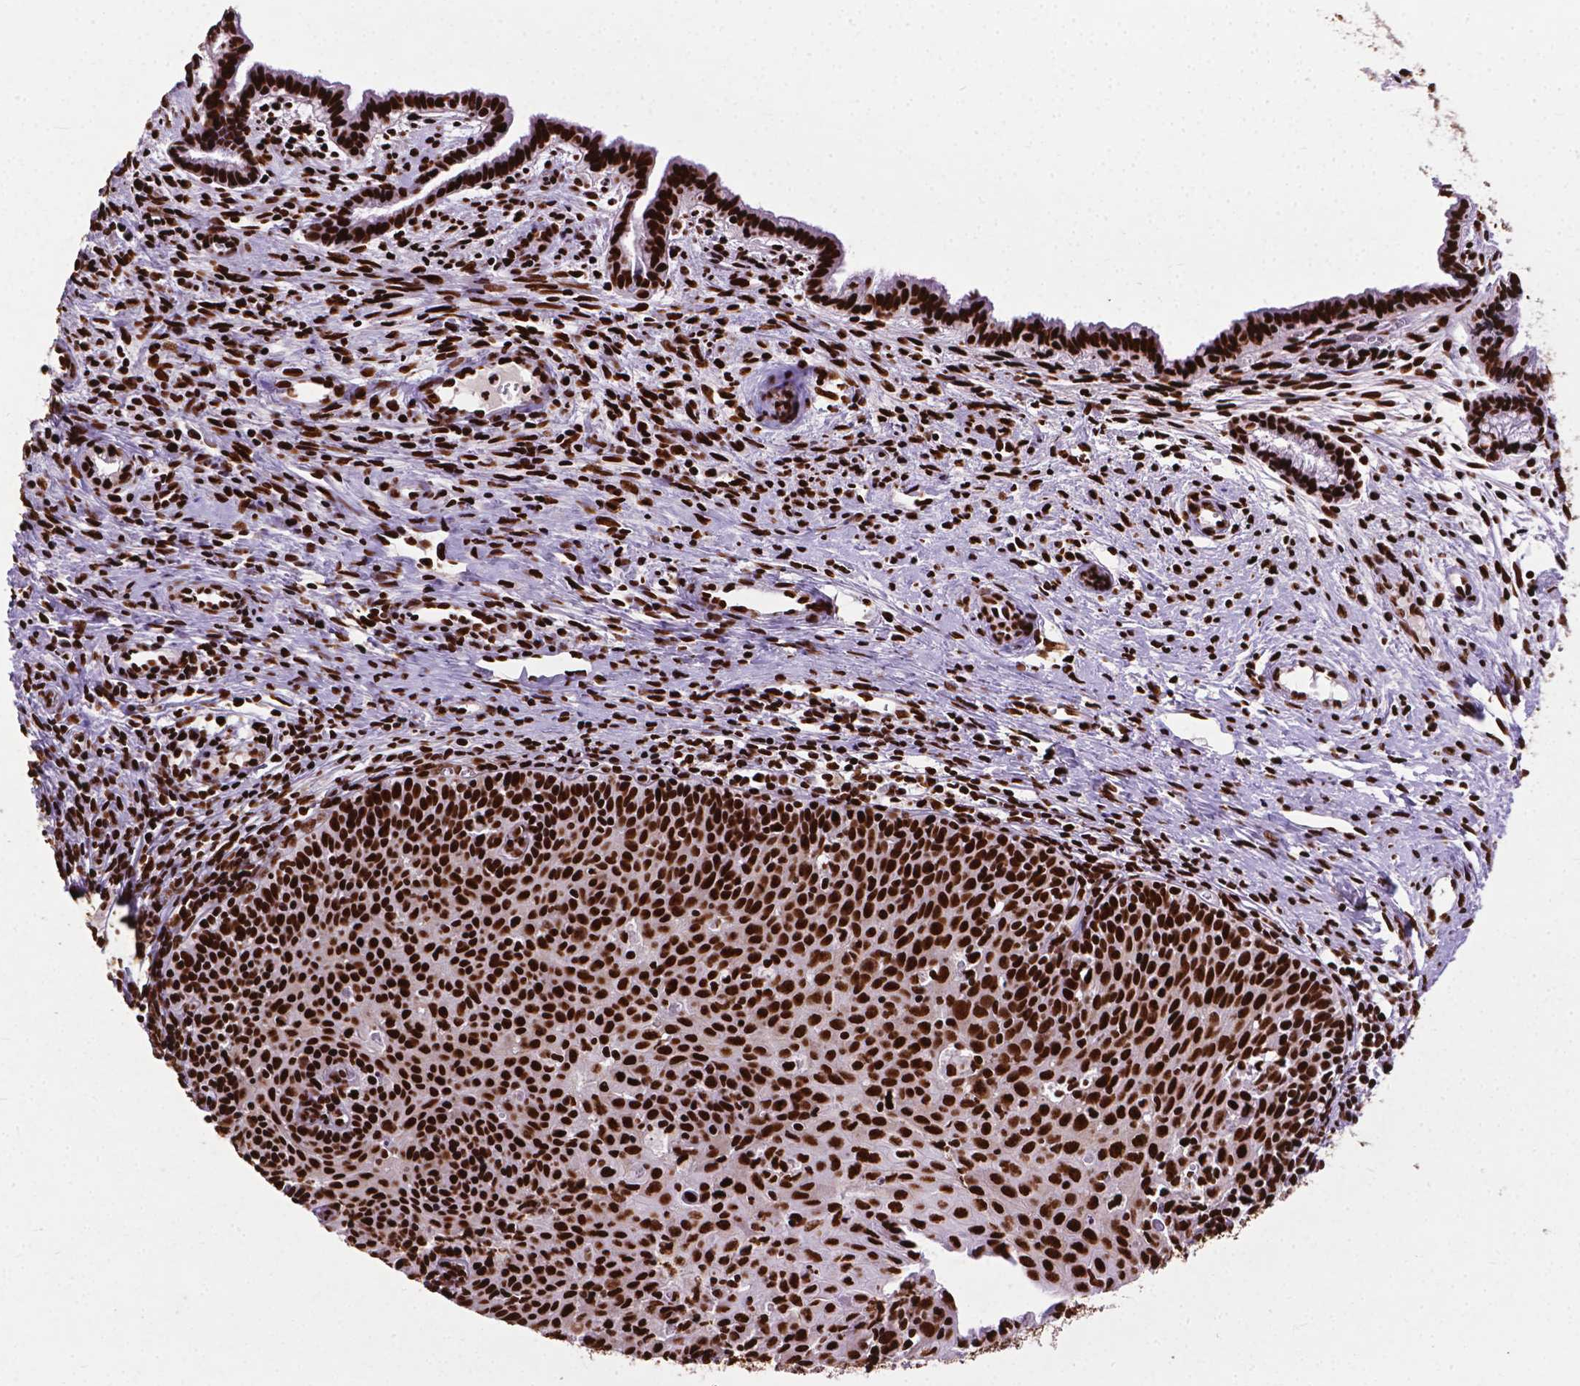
{"staining": {"intensity": "strong", "quantity": ">75%", "location": "nuclear"}, "tissue": "cervical cancer", "cell_type": "Tumor cells", "image_type": "cancer", "snomed": [{"axis": "morphology", "description": "Squamous cell carcinoma, NOS"}, {"axis": "topography", "description": "Cervix"}], "caption": "This is an image of IHC staining of squamous cell carcinoma (cervical), which shows strong staining in the nuclear of tumor cells.", "gene": "SMIM5", "patient": {"sex": "female", "age": 38}}